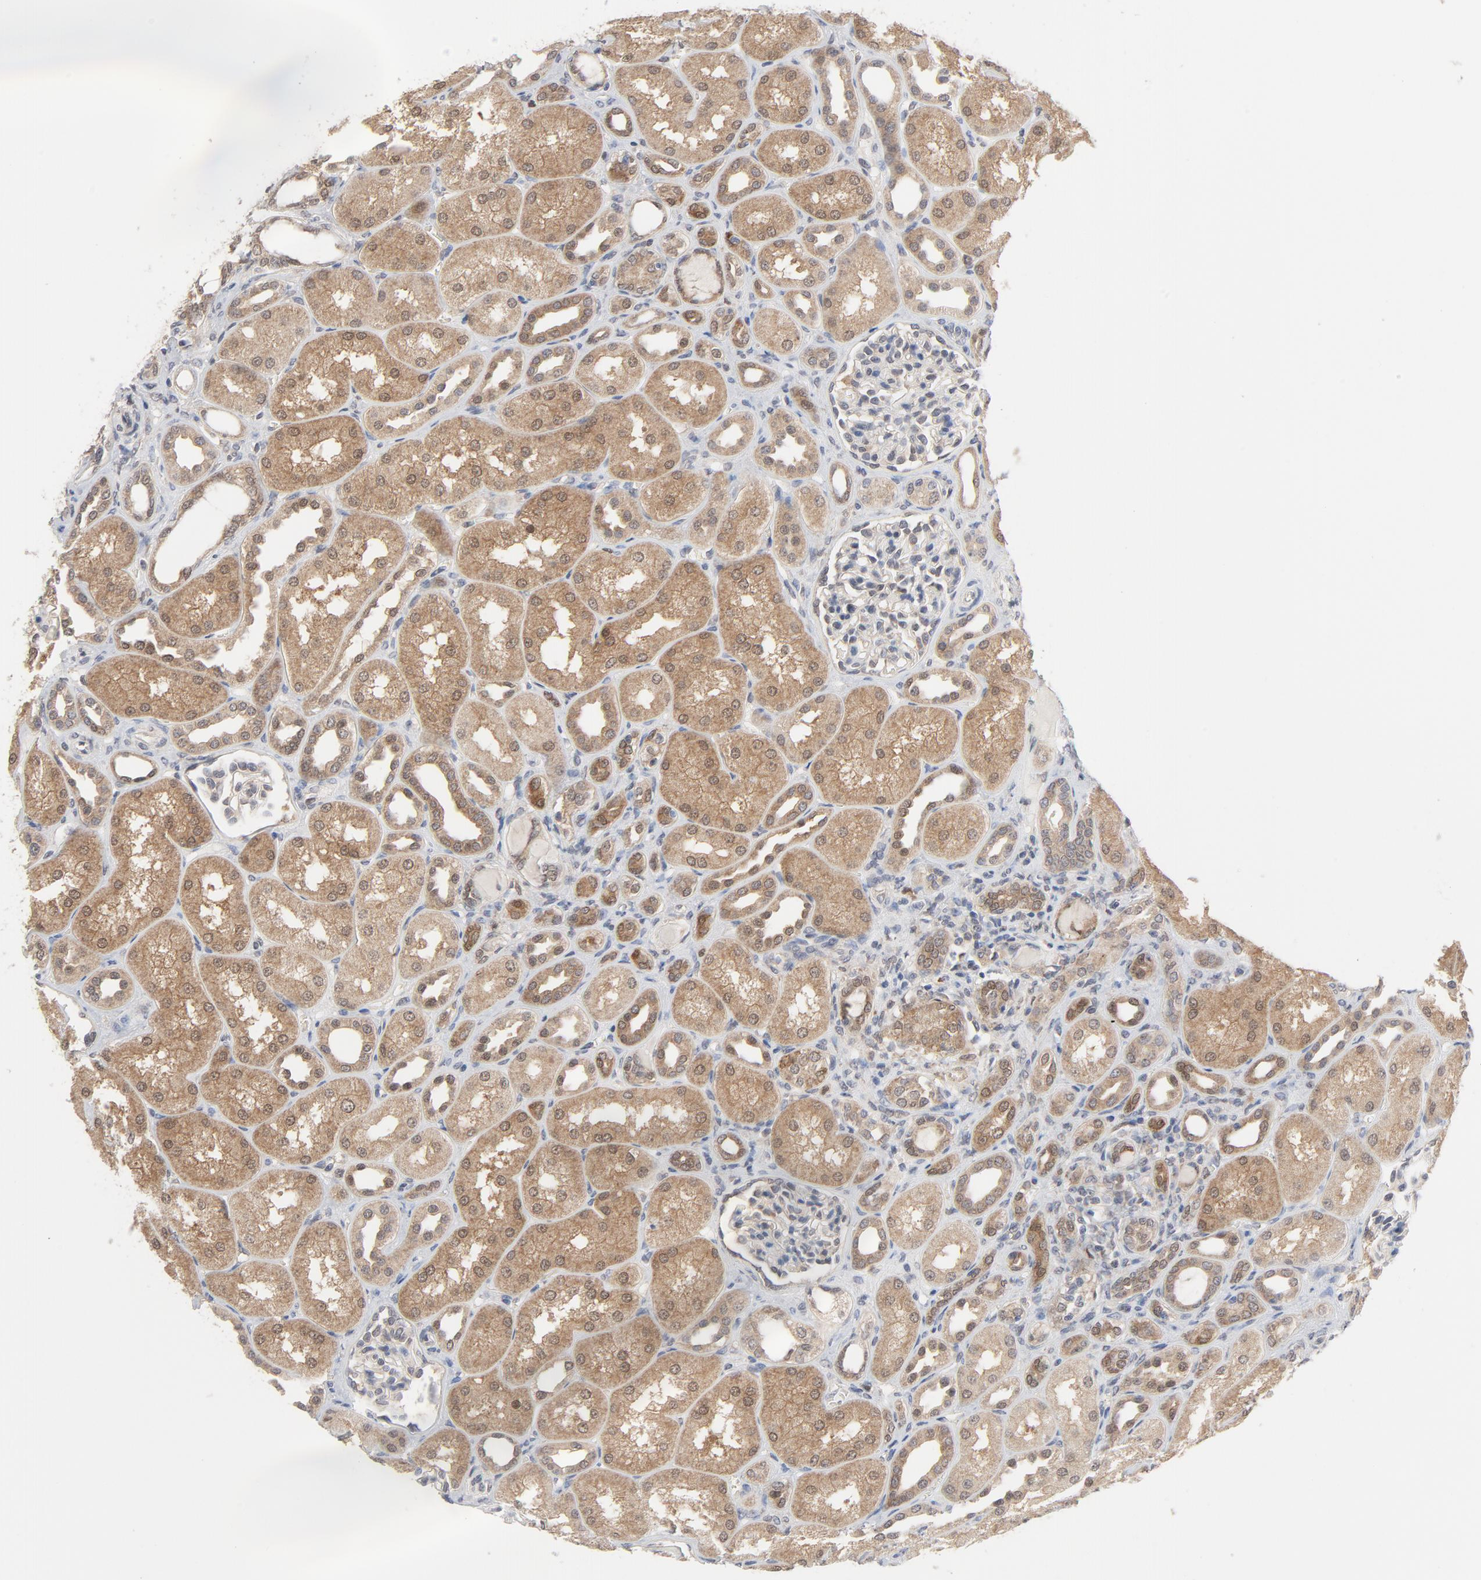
{"staining": {"intensity": "weak", "quantity": ">75%", "location": "cytoplasmic/membranous"}, "tissue": "kidney", "cell_type": "Cells in glomeruli", "image_type": "normal", "snomed": [{"axis": "morphology", "description": "Normal tissue, NOS"}, {"axis": "topography", "description": "Kidney"}], "caption": "This is a histology image of immunohistochemistry staining of normal kidney, which shows weak staining in the cytoplasmic/membranous of cells in glomeruli.", "gene": "PRDX1", "patient": {"sex": "male", "age": 7}}